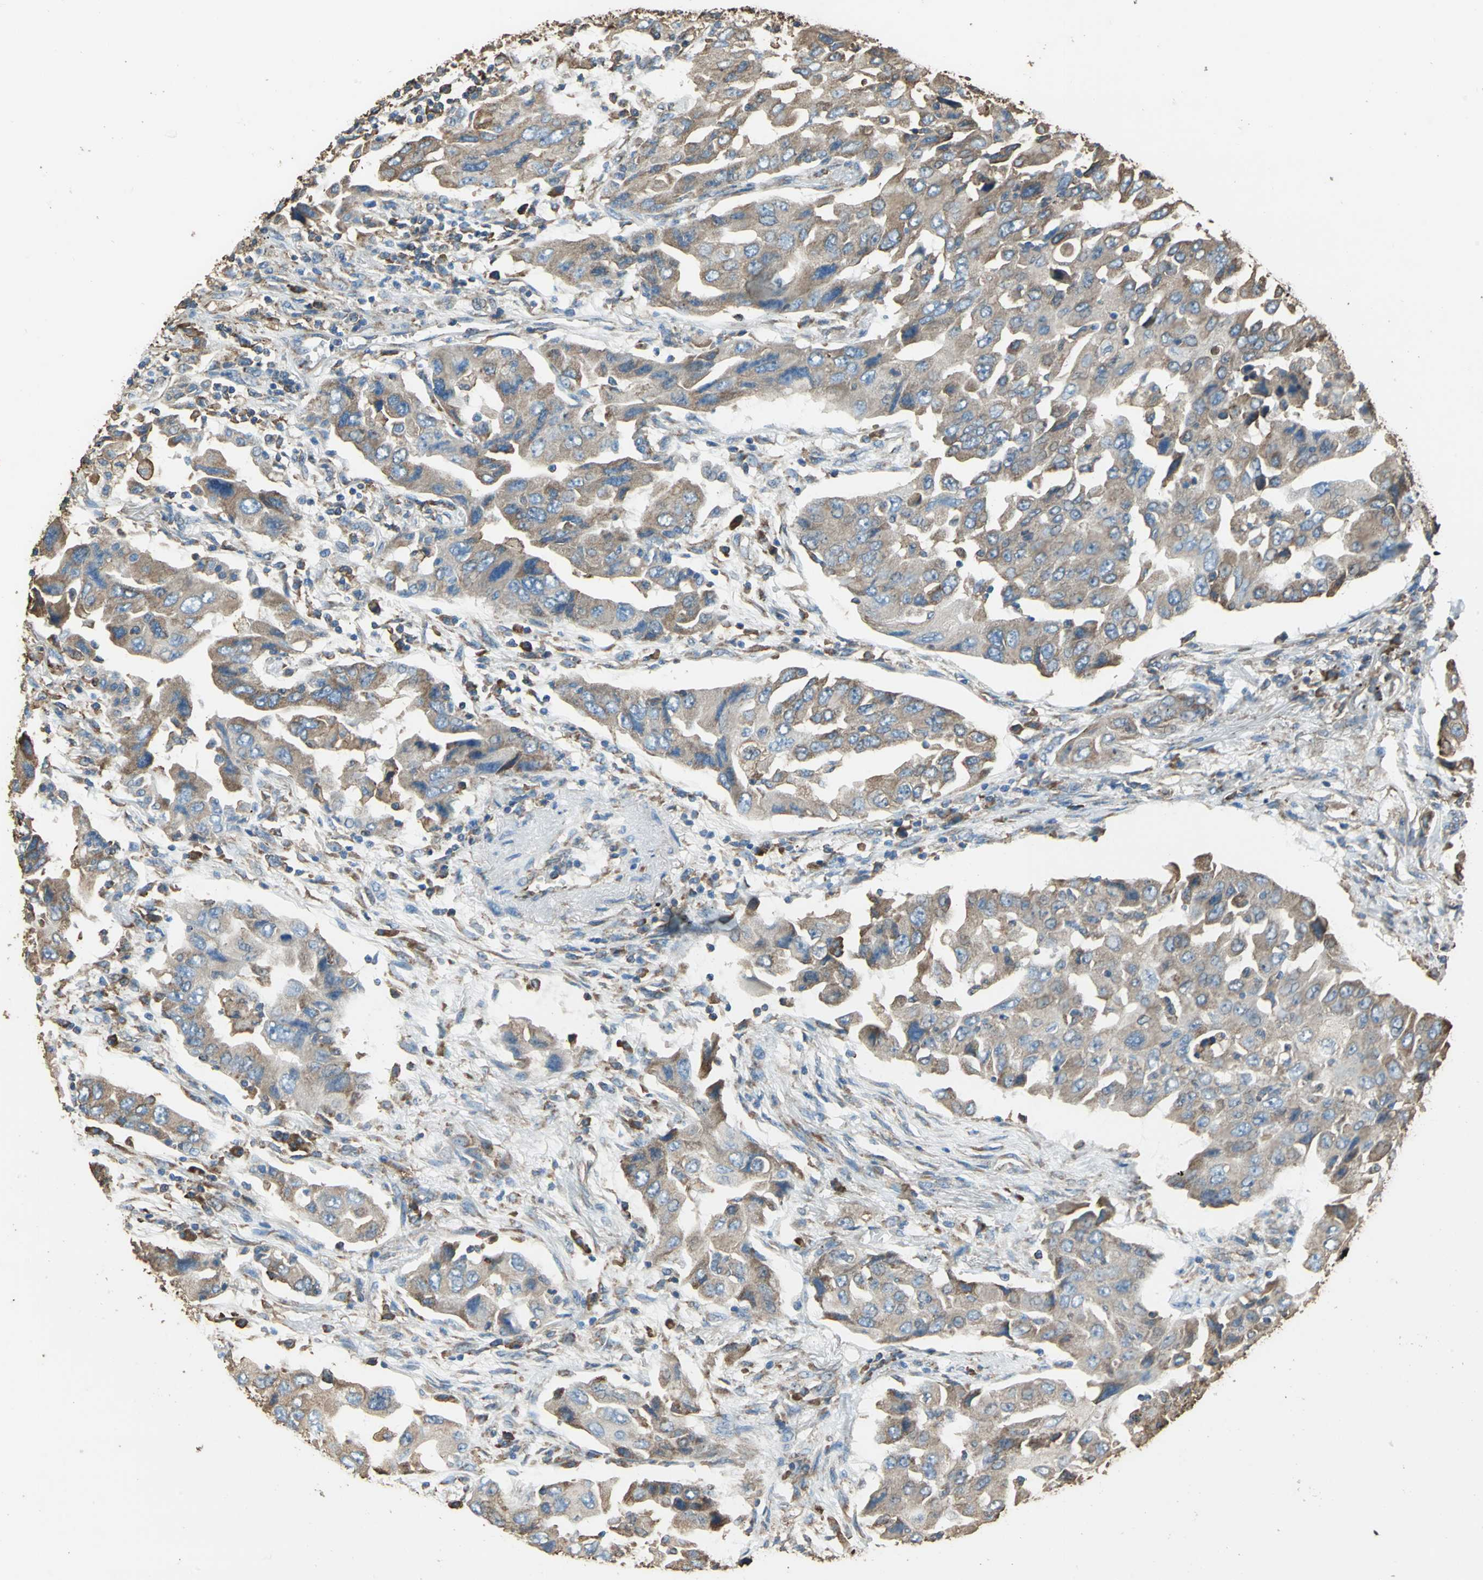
{"staining": {"intensity": "moderate", "quantity": ">75%", "location": "cytoplasmic/membranous"}, "tissue": "lung cancer", "cell_type": "Tumor cells", "image_type": "cancer", "snomed": [{"axis": "morphology", "description": "Adenocarcinoma, NOS"}, {"axis": "topography", "description": "Lung"}], "caption": "This image reveals IHC staining of lung cancer (adenocarcinoma), with medium moderate cytoplasmic/membranous staining in about >75% of tumor cells.", "gene": "GPANK1", "patient": {"sex": "female", "age": 65}}